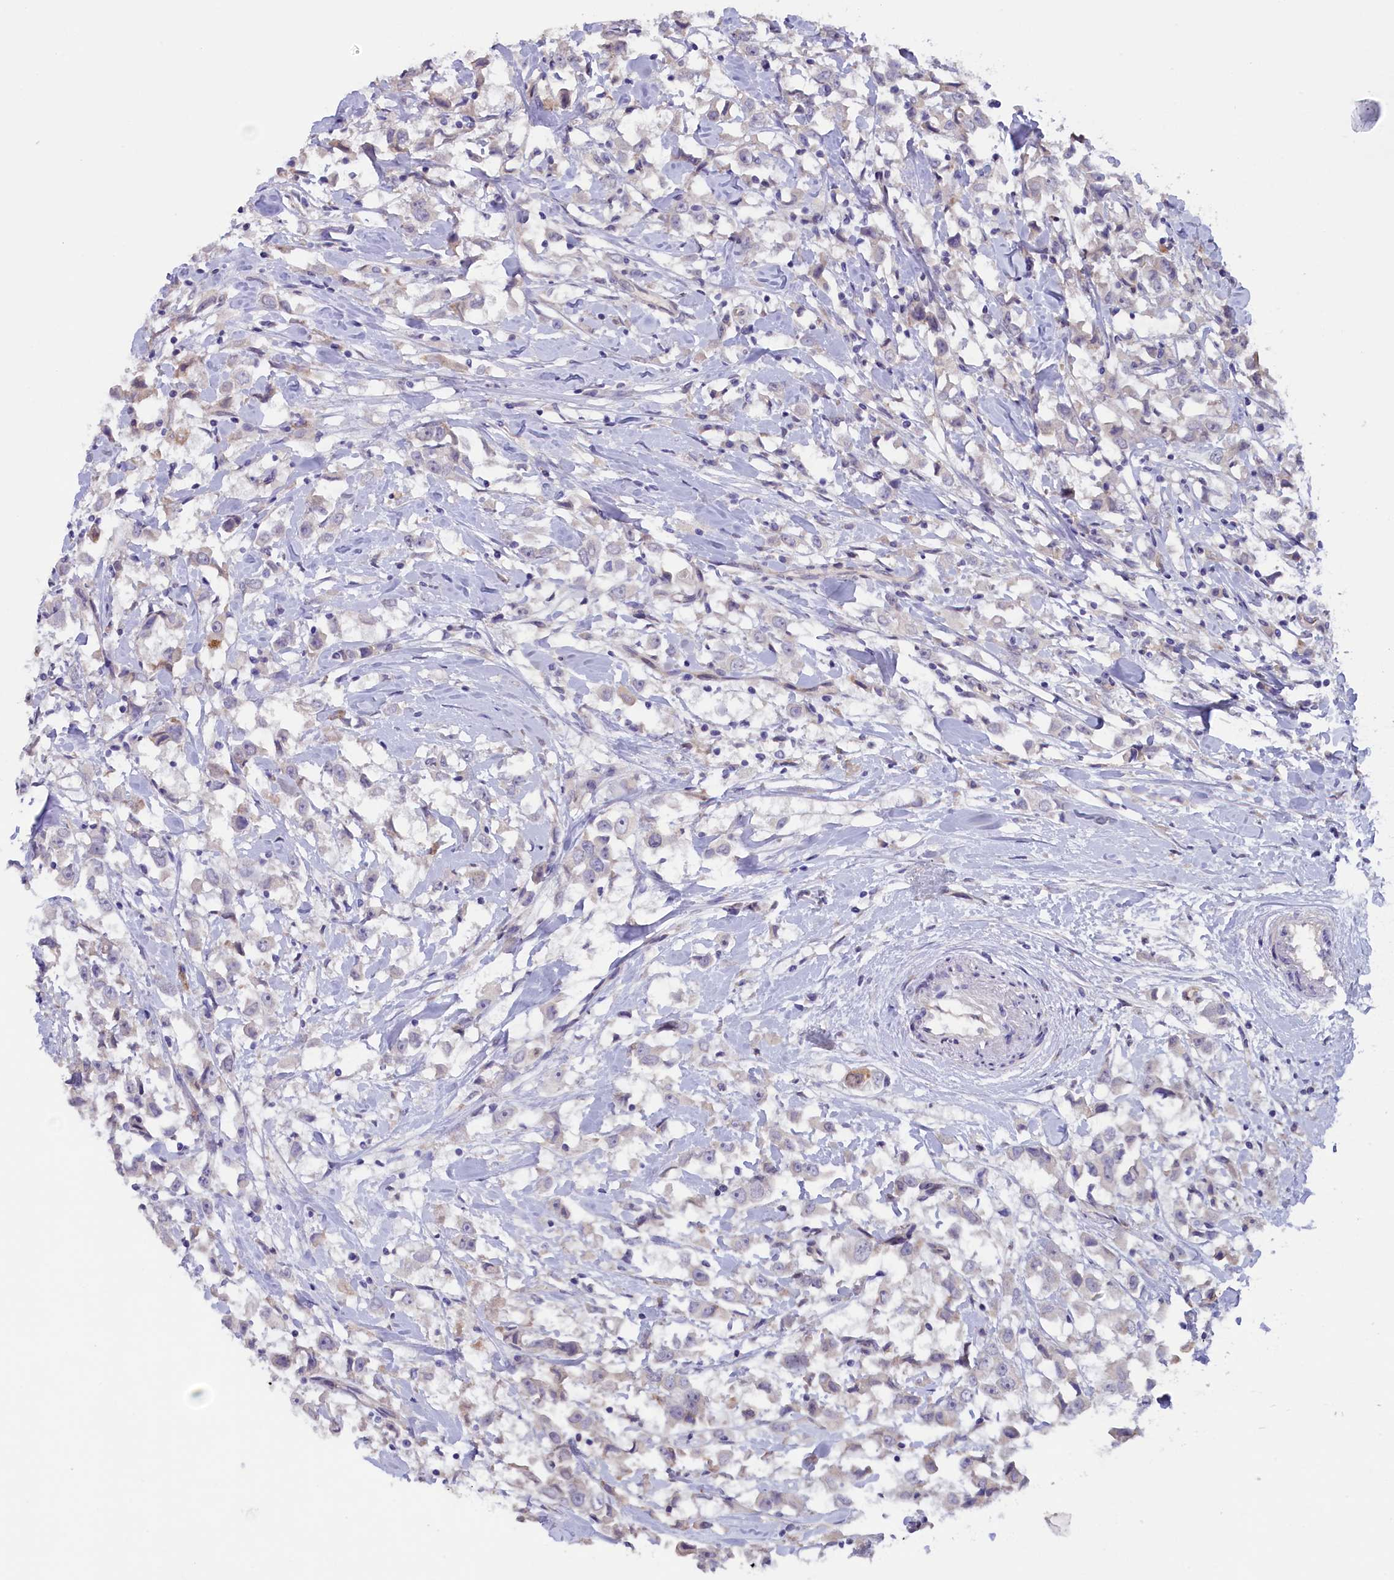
{"staining": {"intensity": "negative", "quantity": "none", "location": "none"}, "tissue": "breast cancer", "cell_type": "Tumor cells", "image_type": "cancer", "snomed": [{"axis": "morphology", "description": "Duct carcinoma"}, {"axis": "topography", "description": "Breast"}], "caption": "Immunohistochemistry of breast intraductal carcinoma shows no expression in tumor cells.", "gene": "ZSWIM4", "patient": {"sex": "female", "age": 61}}